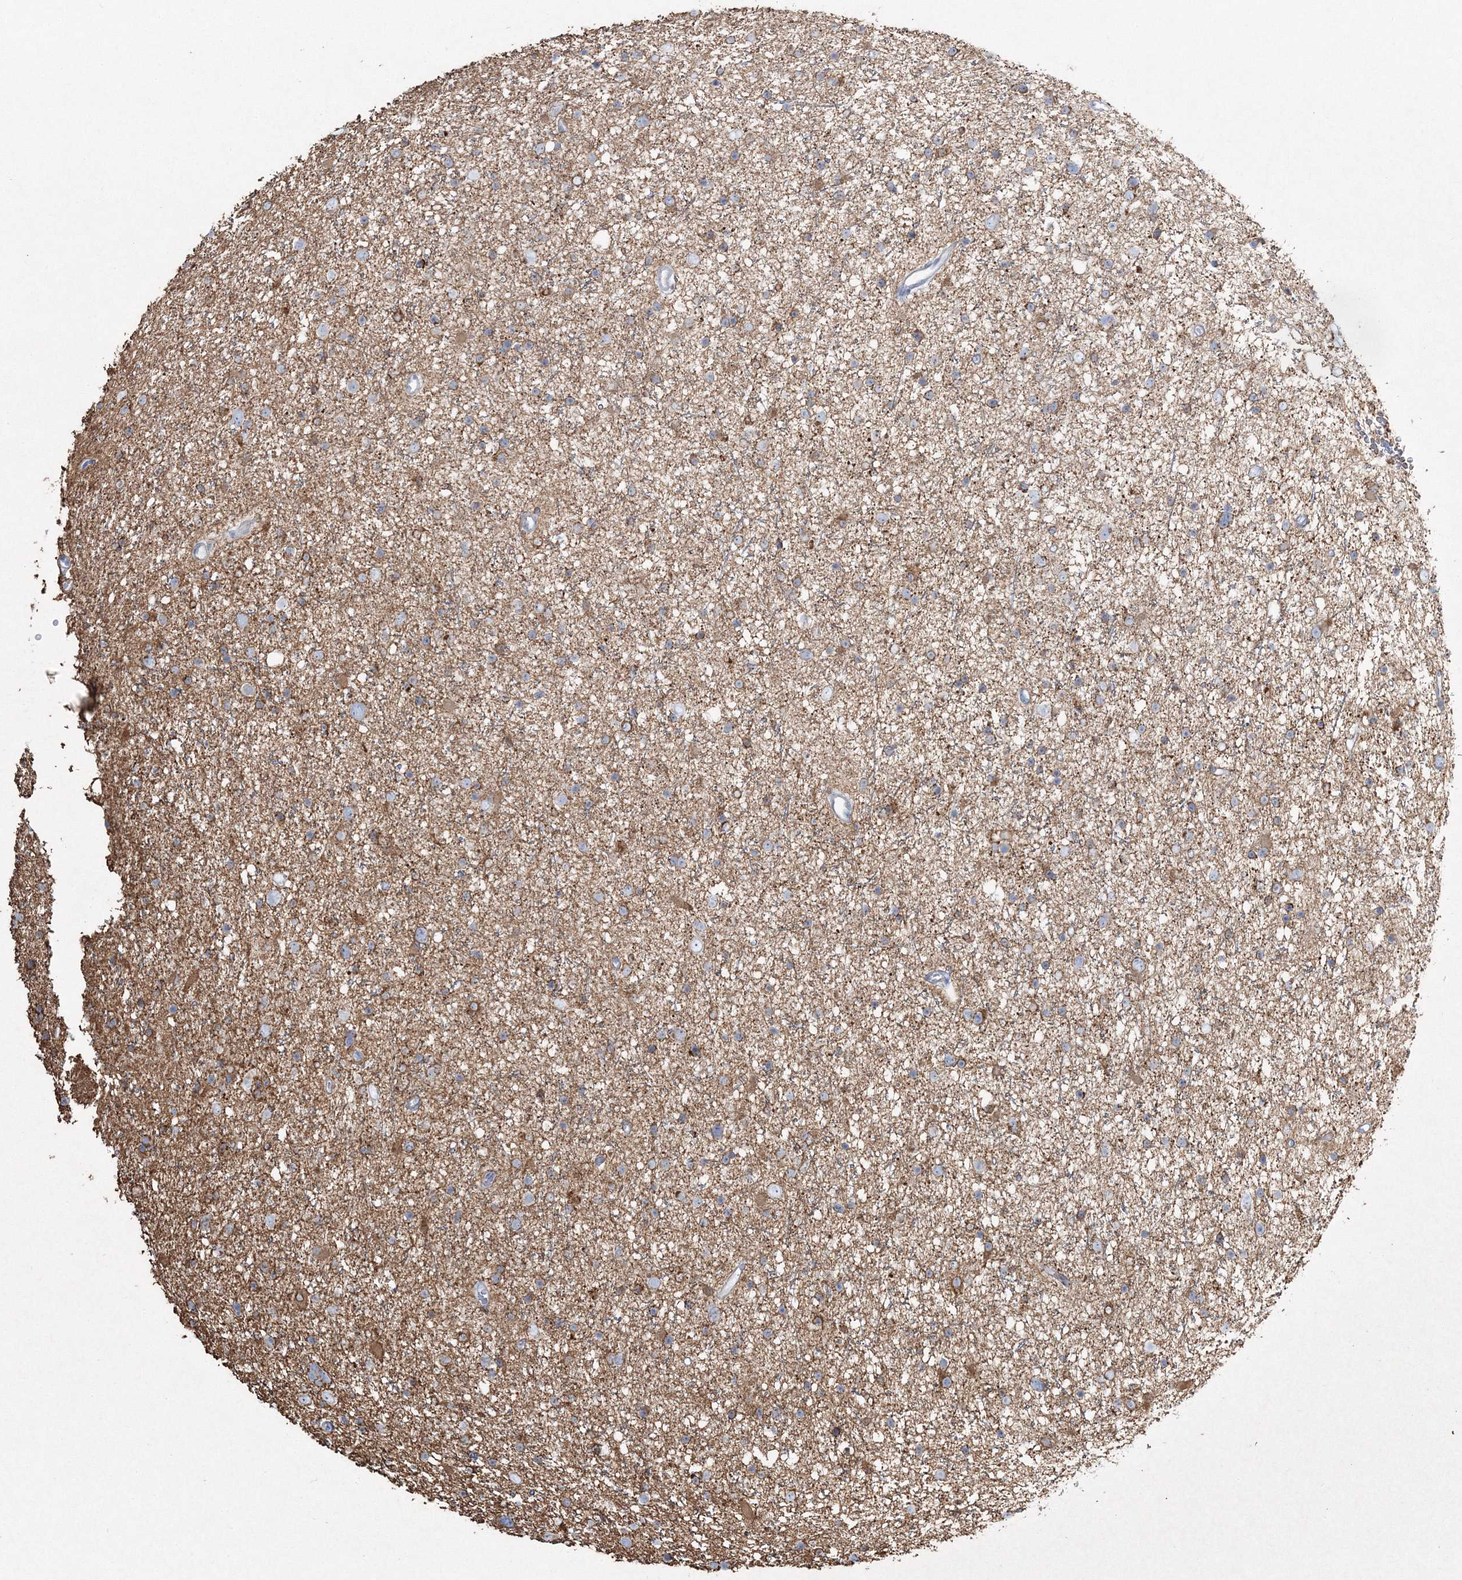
{"staining": {"intensity": "weak", "quantity": "25%-75%", "location": "cytoplasmic/membranous"}, "tissue": "glioma", "cell_type": "Tumor cells", "image_type": "cancer", "snomed": [{"axis": "morphology", "description": "Glioma, malignant, Low grade"}, {"axis": "topography", "description": "Cerebral cortex"}], "caption": "A brown stain labels weak cytoplasmic/membranous positivity of a protein in glioma tumor cells.", "gene": "HIBCH", "patient": {"sex": "female", "age": 39}}